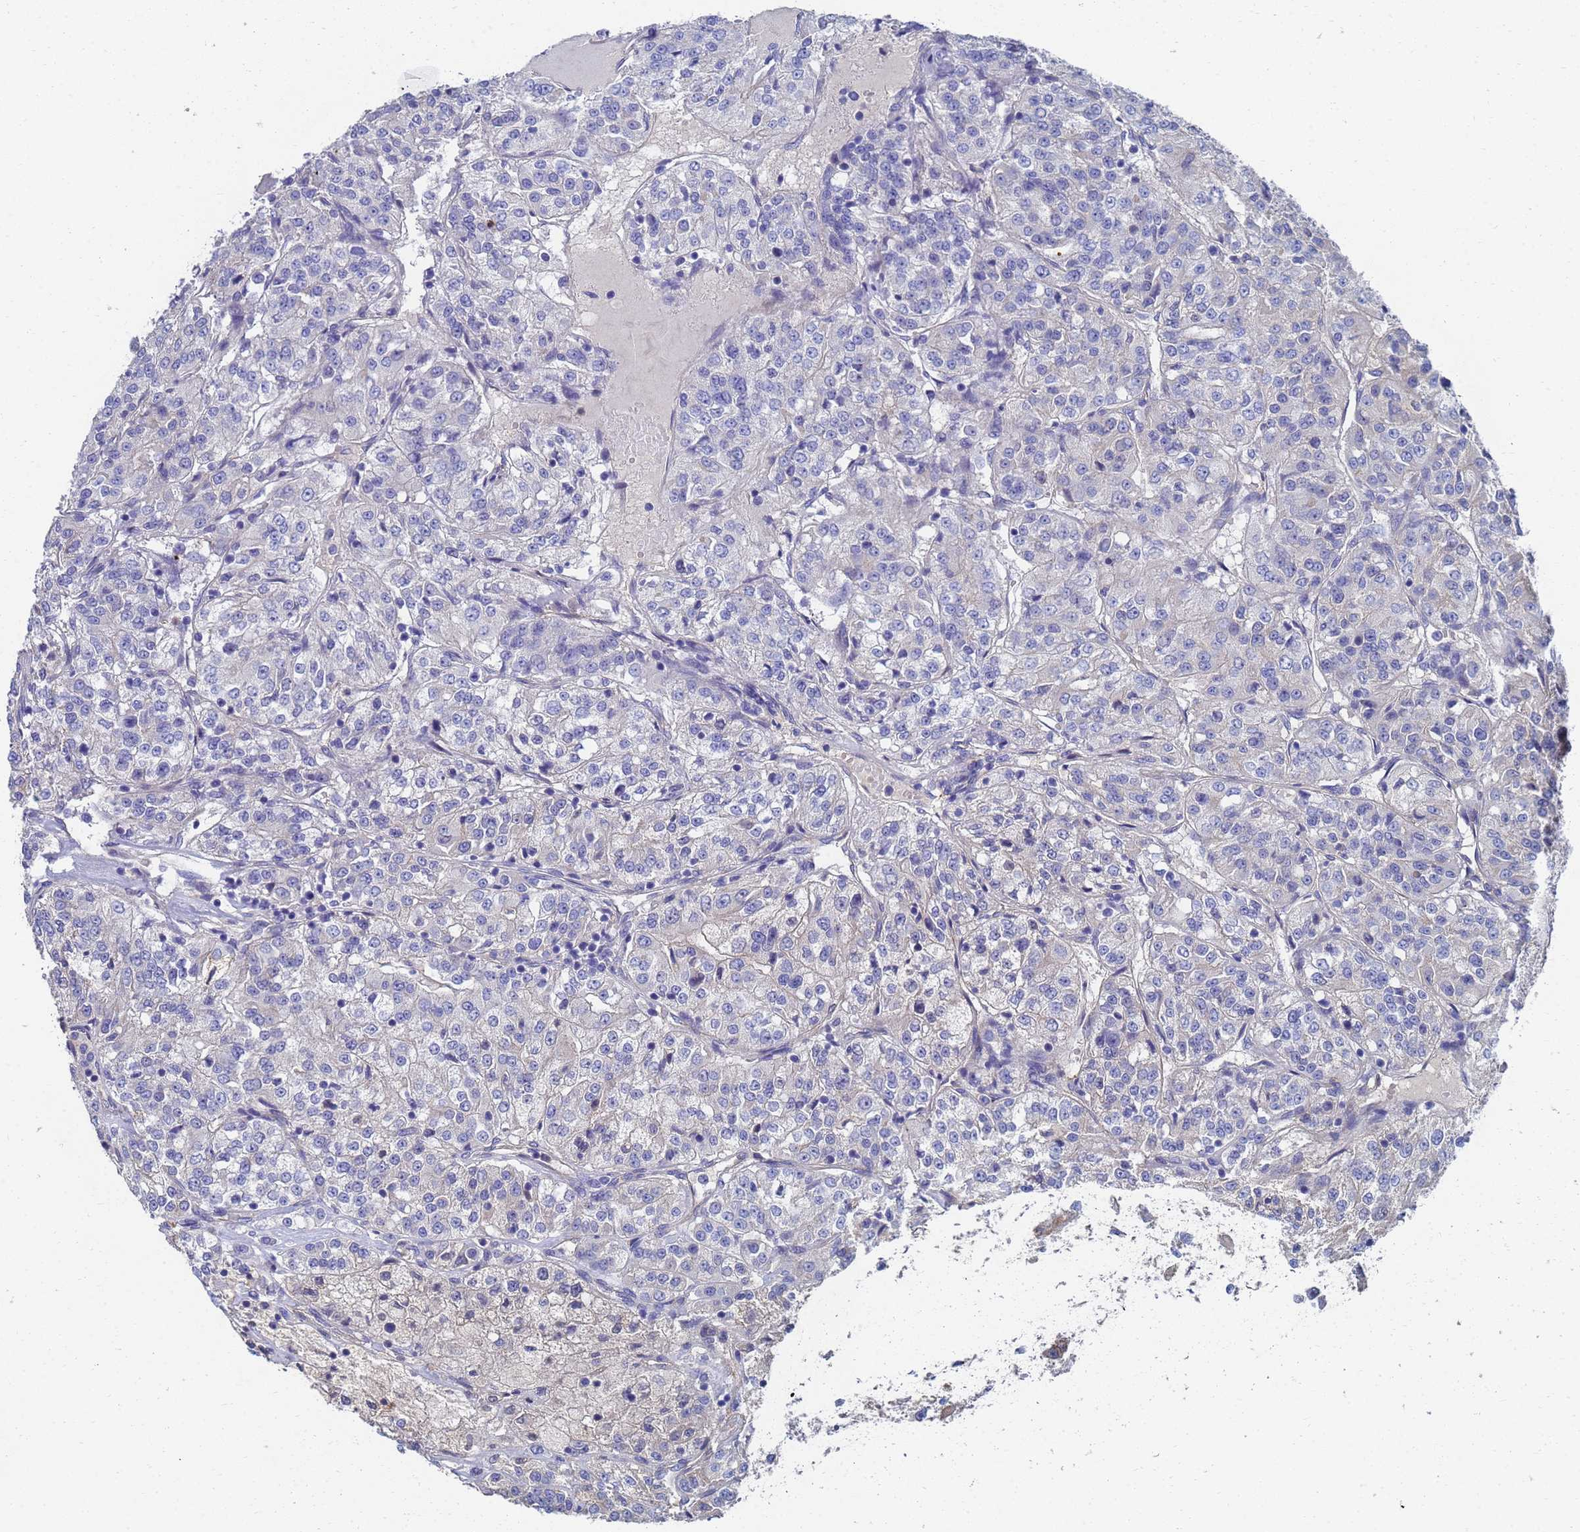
{"staining": {"intensity": "negative", "quantity": "none", "location": "none"}, "tissue": "renal cancer", "cell_type": "Tumor cells", "image_type": "cancer", "snomed": [{"axis": "morphology", "description": "Adenocarcinoma, NOS"}, {"axis": "topography", "description": "Kidney"}], "caption": "Immunohistochemical staining of renal adenocarcinoma displays no significant expression in tumor cells.", "gene": "LBX2", "patient": {"sex": "female", "age": 63}}